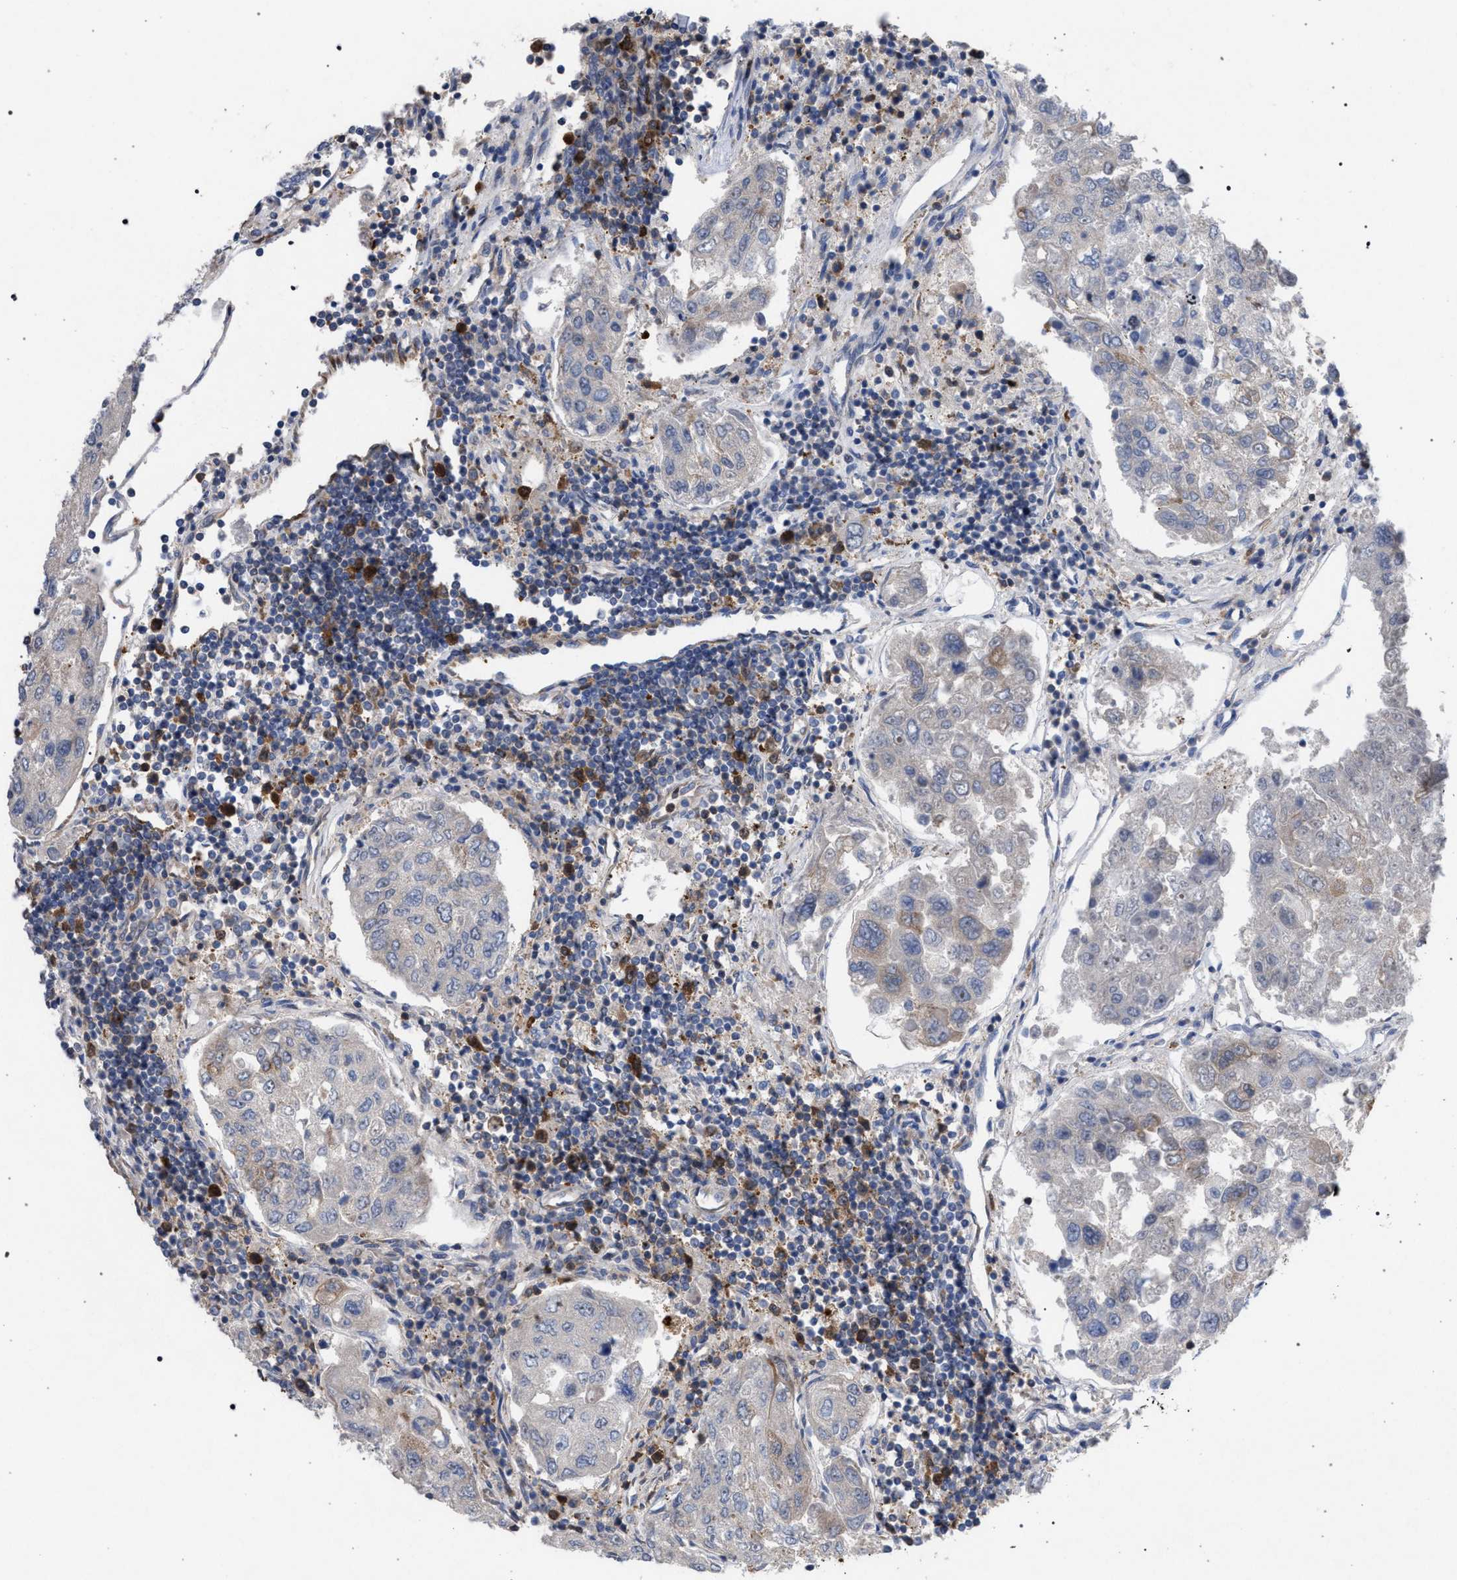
{"staining": {"intensity": "weak", "quantity": "<25%", "location": "cytoplasmic/membranous"}, "tissue": "urothelial cancer", "cell_type": "Tumor cells", "image_type": "cancer", "snomed": [{"axis": "morphology", "description": "Urothelial carcinoma, High grade"}, {"axis": "topography", "description": "Lymph node"}, {"axis": "topography", "description": "Urinary bladder"}], "caption": "High power microscopy micrograph of an immunohistochemistry micrograph of urothelial cancer, revealing no significant positivity in tumor cells. Nuclei are stained in blue.", "gene": "CDR2L", "patient": {"sex": "male", "age": 51}}